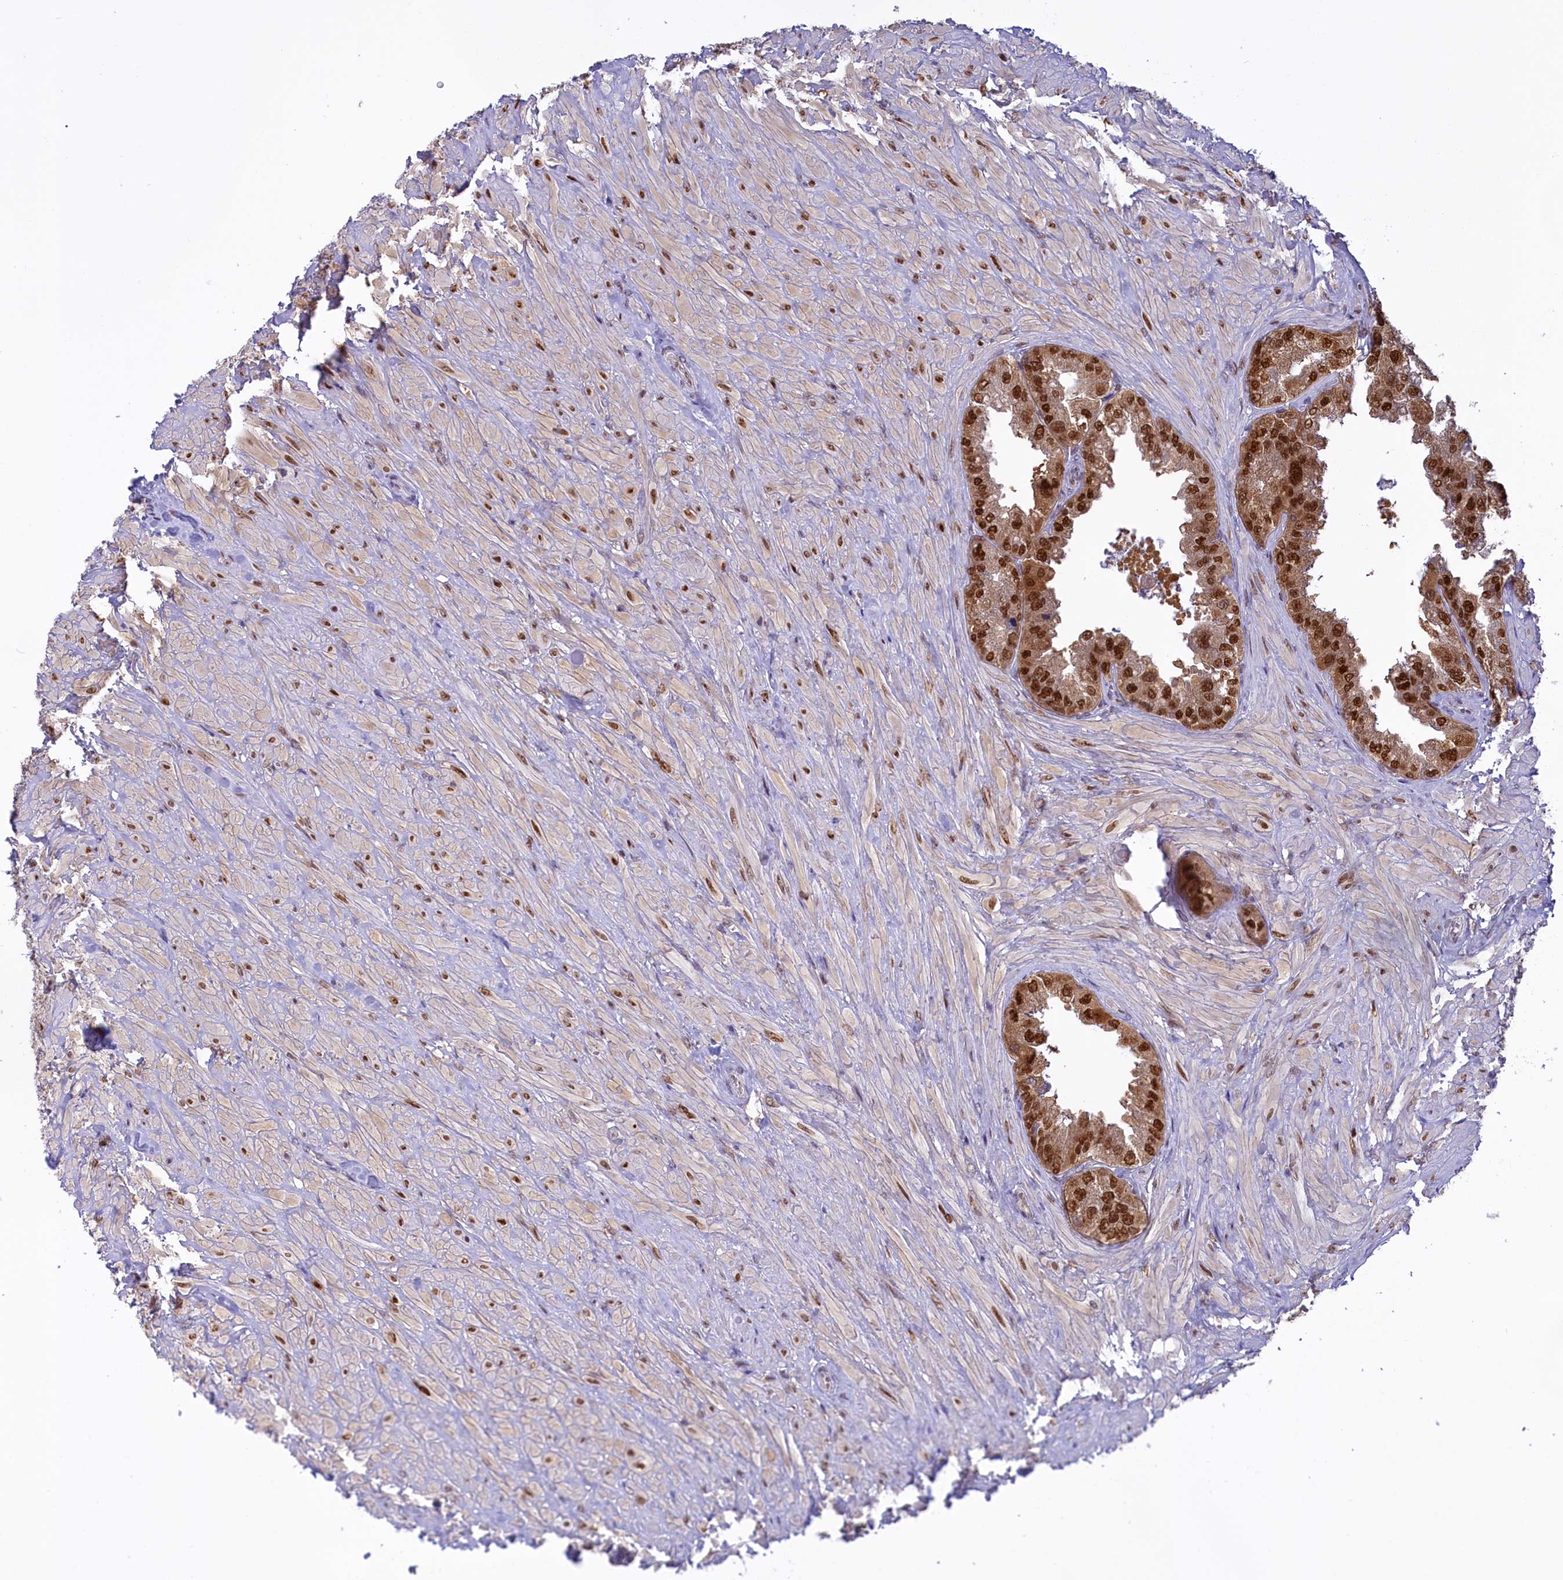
{"staining": {"intensity": "strong", "quantity": ">75%", "location": "cytoplasmic/membranous,nuclear"}, "tissue": "seminal vesicle", "cell_type": "Glandular cells", "image_type": "normal", "snomed": [{"axis": "morphology", "description": "Normal tissue, NOS"}, {"axis": "topography", "description": "Seminal veicle"}, {"axis": "topography", "description": "Peripheral nerve tissue"}], "caption": "This micrograph reveals IHC staining of benign seminal vesicle, with high strong cytoplasmic/membranous,nuclear staining in about >75% of glandular cells.", "gene": "IZUMO2", "patient": {"sex": "male", "age": 63}}